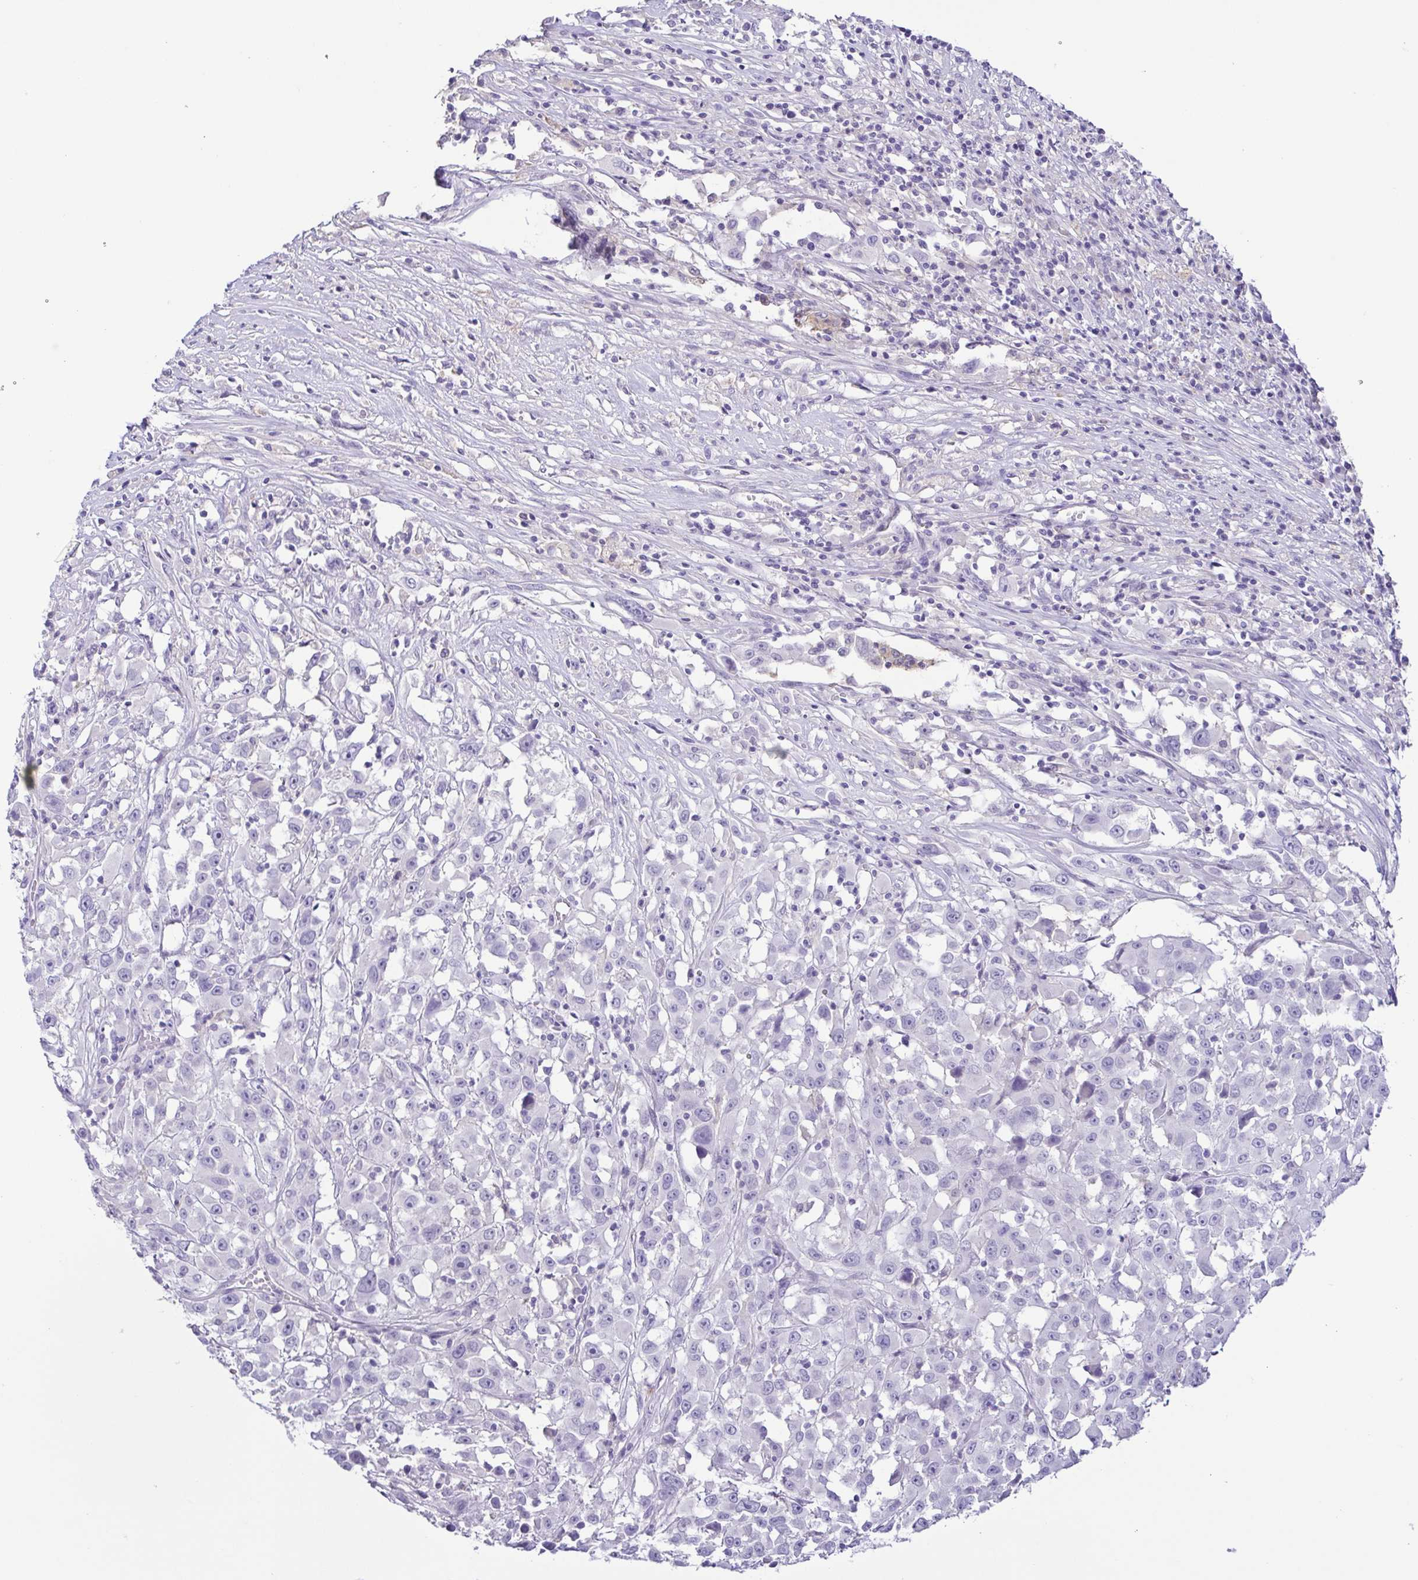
{"staining": {"intensity": "negative", "quantity": "none", "location": "none"}, "tissue": "melanoma", "cell_type": "Tumor cells", "image_type": "cancer", "snomed": [{"axis": "morphology", "description": "Malignant melanoma, Metastatic site"}, {"axis": "topography", "description": "Soft tissue"}], "caption": "Image shows no significant protein staining in tumor cells of melanoma.", "gene": "TERT", "patient": {"sex": "male", "age": 50}}